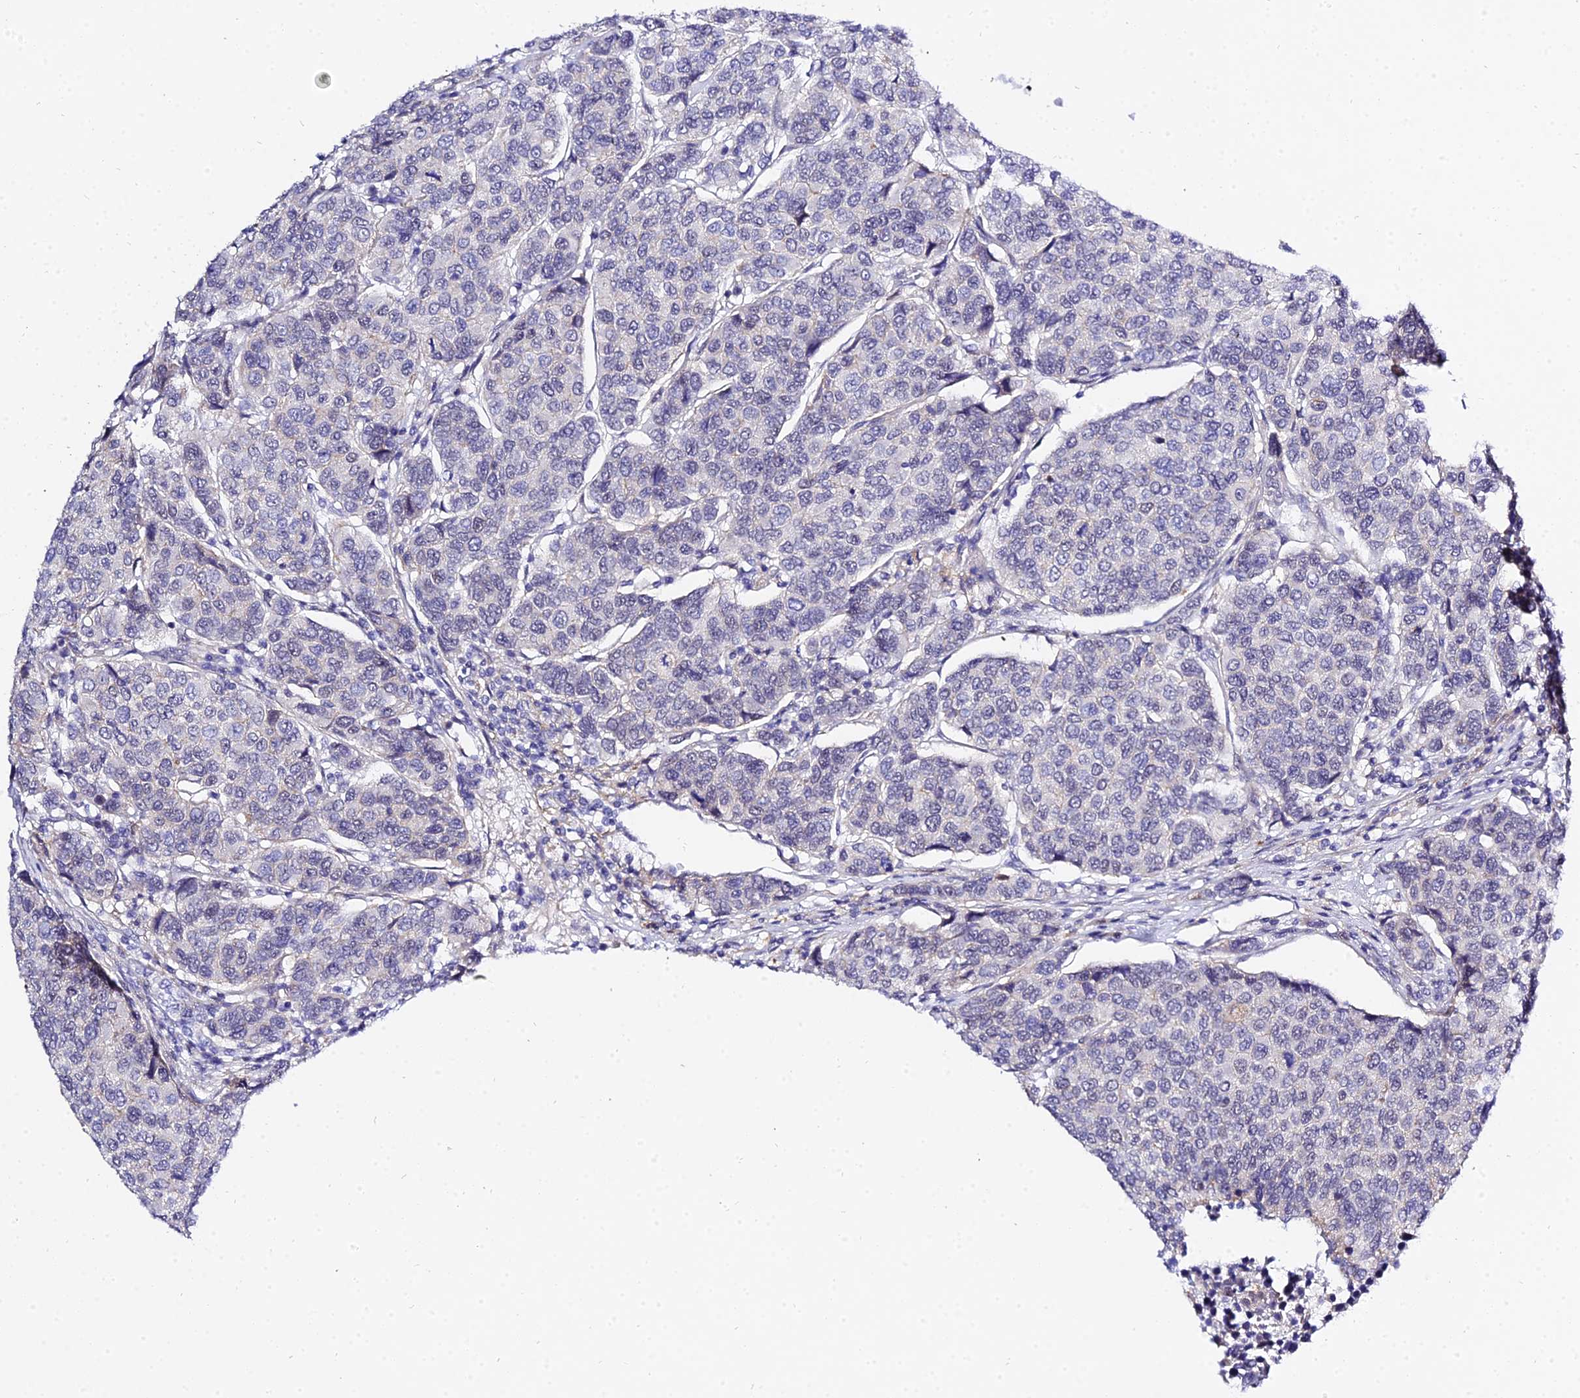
{"staining": {"intensity": "negative", "quantity": "none", "location": "none"}, "tissue": "breast cancer", "cell_type": "Tumor cells", "image_type": "cancer", "snomed": [{"axis": "morphology", "description": "Duct carcinoma"}, {"axis": "topography", "description": "Breast"}], "caption": "Image shows no protein expression in tumor cells of breast invasive ductal carcinoma tissue. Nuclei are stained in blue.", "gene": "ZNF628", "patient": {"sex": "female", "age": 55}}